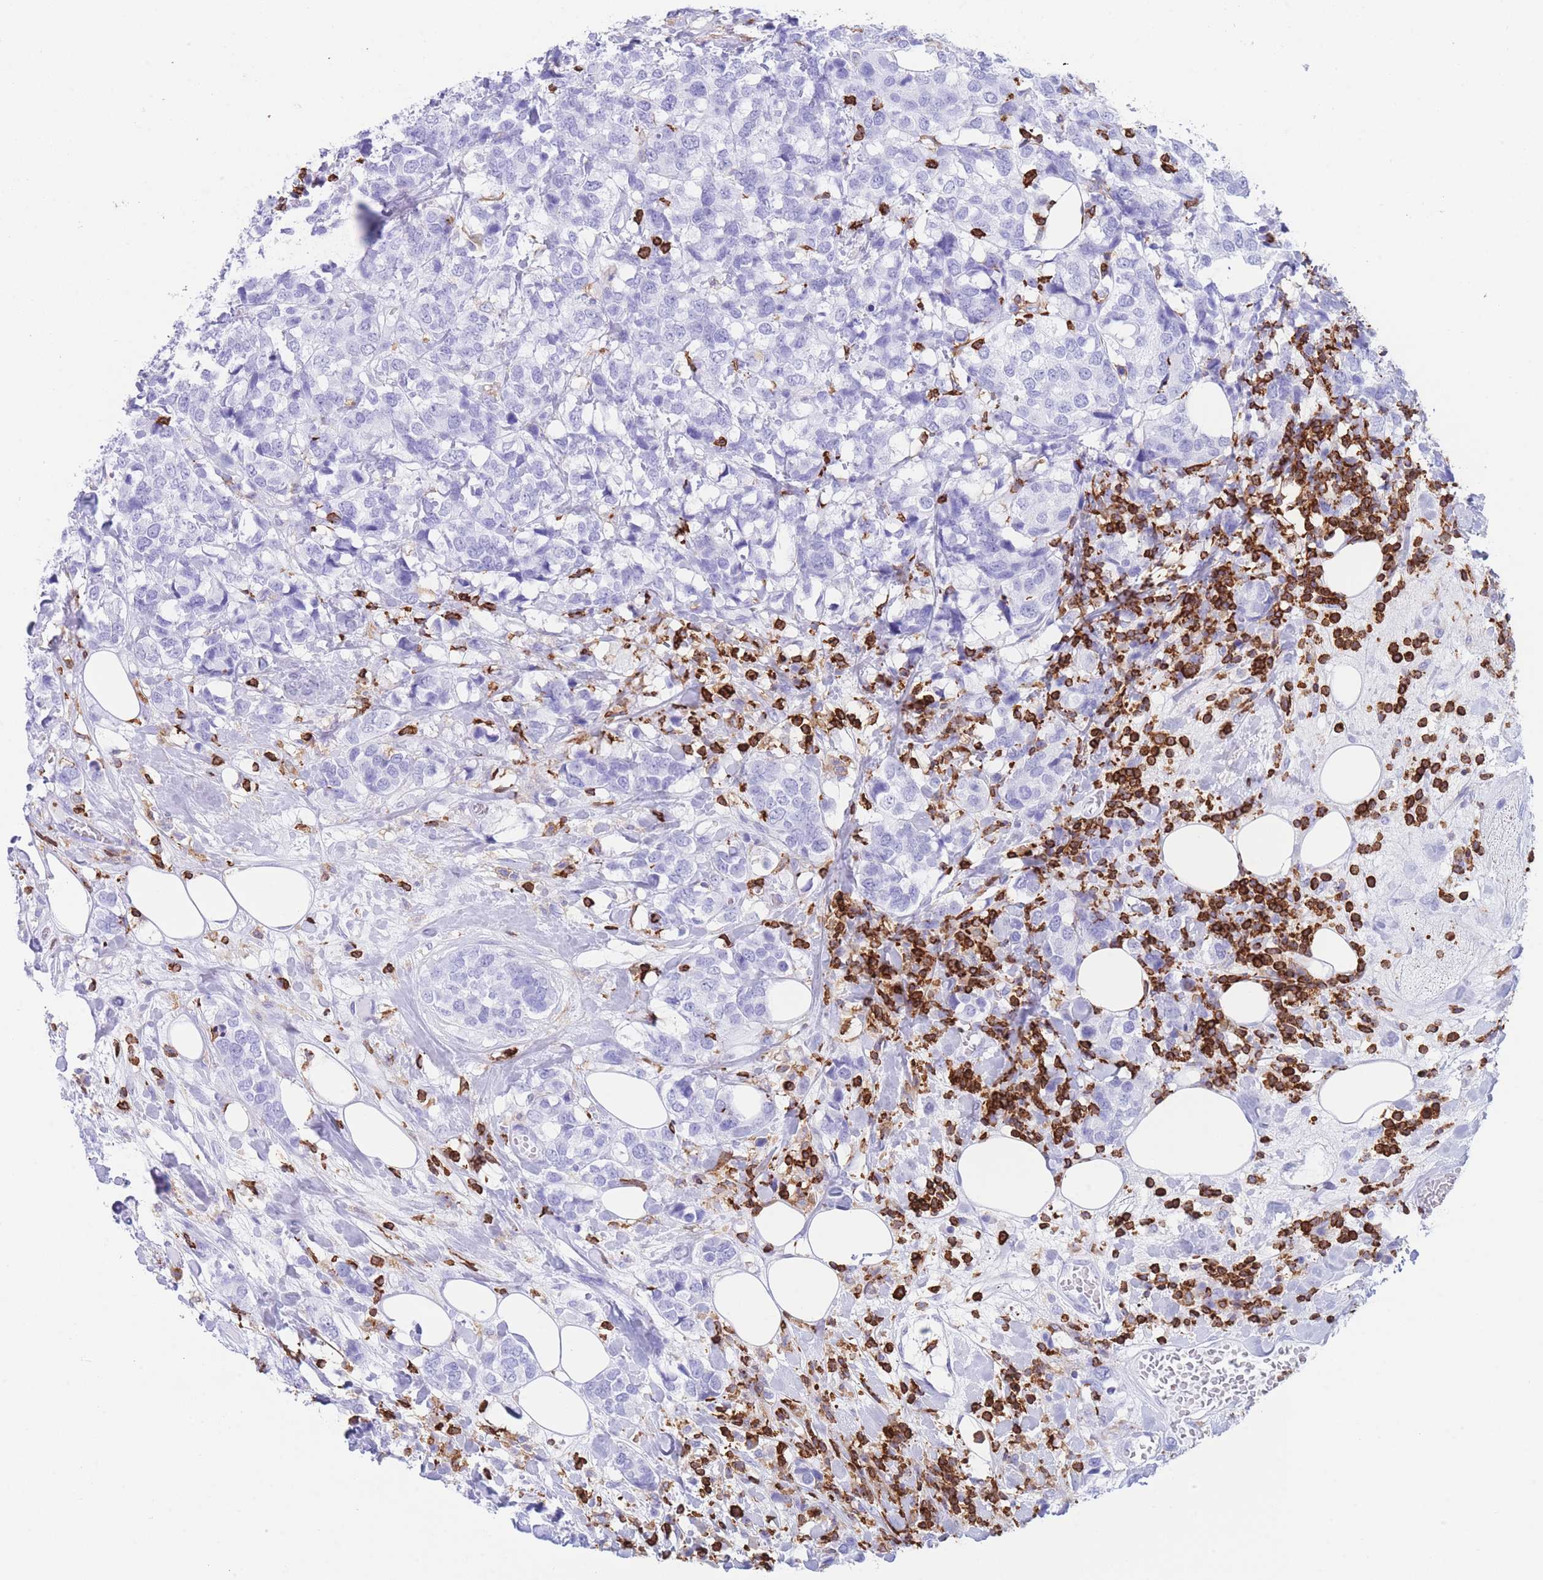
{"staining": {"intensity": "negative", "quantity": "none", "location": "none"}, "tissue": "breast cancer", "cell_type": "Tumor cells", "image_type": "cancer", "snomed": [{"axis": "morphology", "description": "Lobular carcinoma"}, {"axis": "topography", "description": "Breast"}], "caption": "Protein analysis of breast cancer (lobular carcinoma) reveals no significant expression in tumor cells. The staining is performed using DAB brown chromogen with nuclei counter-stained in using hematoxylin.", "gene": "CORO1A", "patient": {"sex": "female", "age": 59}}